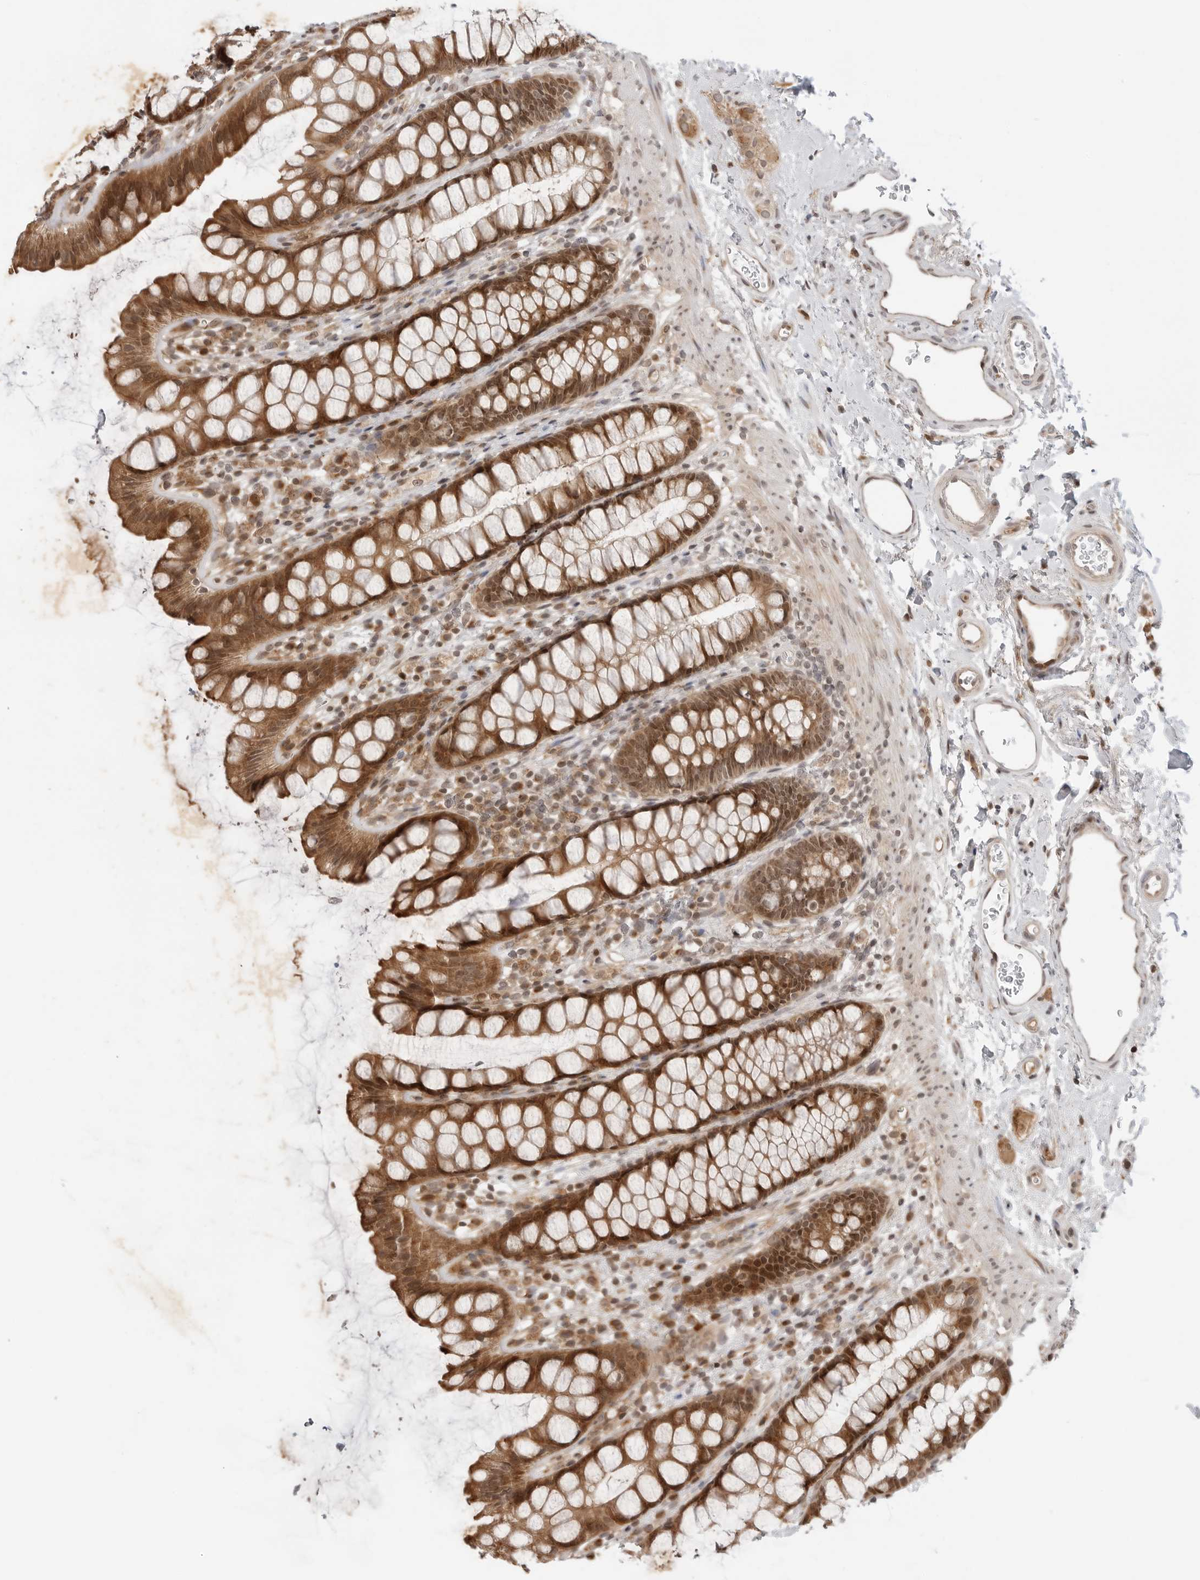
{"staining": {"intensity": "strong", "quantity": ">75%", "location": "cytoplasmic/membranous,nuclear"}, "tissue": "rectum", "cell_type": "Glandular cells", "image_type": "normal", "snomed": [{"axis": "morphology", "description": "Normal tissue, NOS"}, {"axis": "topography", "description": "Rectum"}], "caption": "Glandular cells exhibit high levels of strong cytoplasmic/membranous,nuclear staining in about >75% of cells in benign human rectum.", "gene": "TIPRL", "patient": {"sex": "female", "age": 65}}